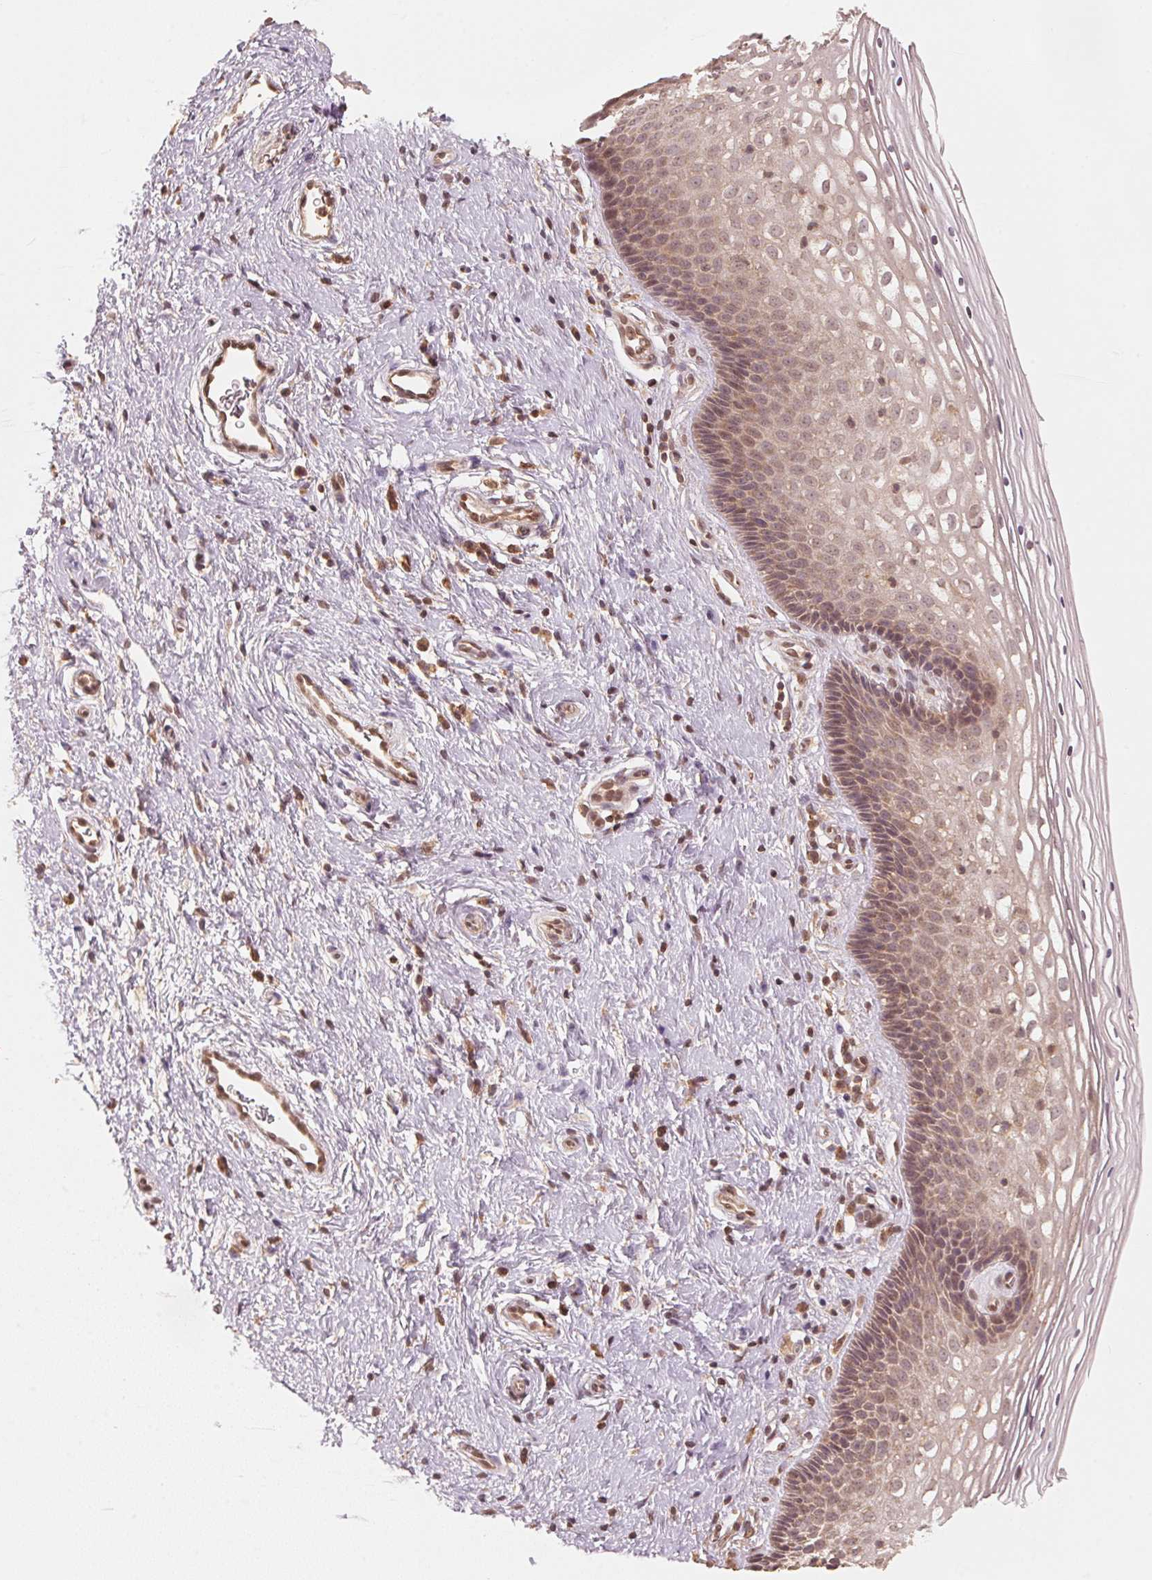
{"staining": {"intensity": "moderate", "quantity": ">75%", "location": "cytoplasmic/membranous"}, "tissue": "cervix", "cell_type": "Glandular cells", "image_type": "normal", "snomed": [{"axis": "morphology", "description": "Normal tissue, NOS"}, {"axis": "topography", "description": "Cervix"}], "caption": "Human cervix stained with a brown dye shows moderate cytoplasmic/membranous positive expression in about >75% of glandular cells.", "gene": "C2orf73", "patient": {"sex": "female", "age": 34}}